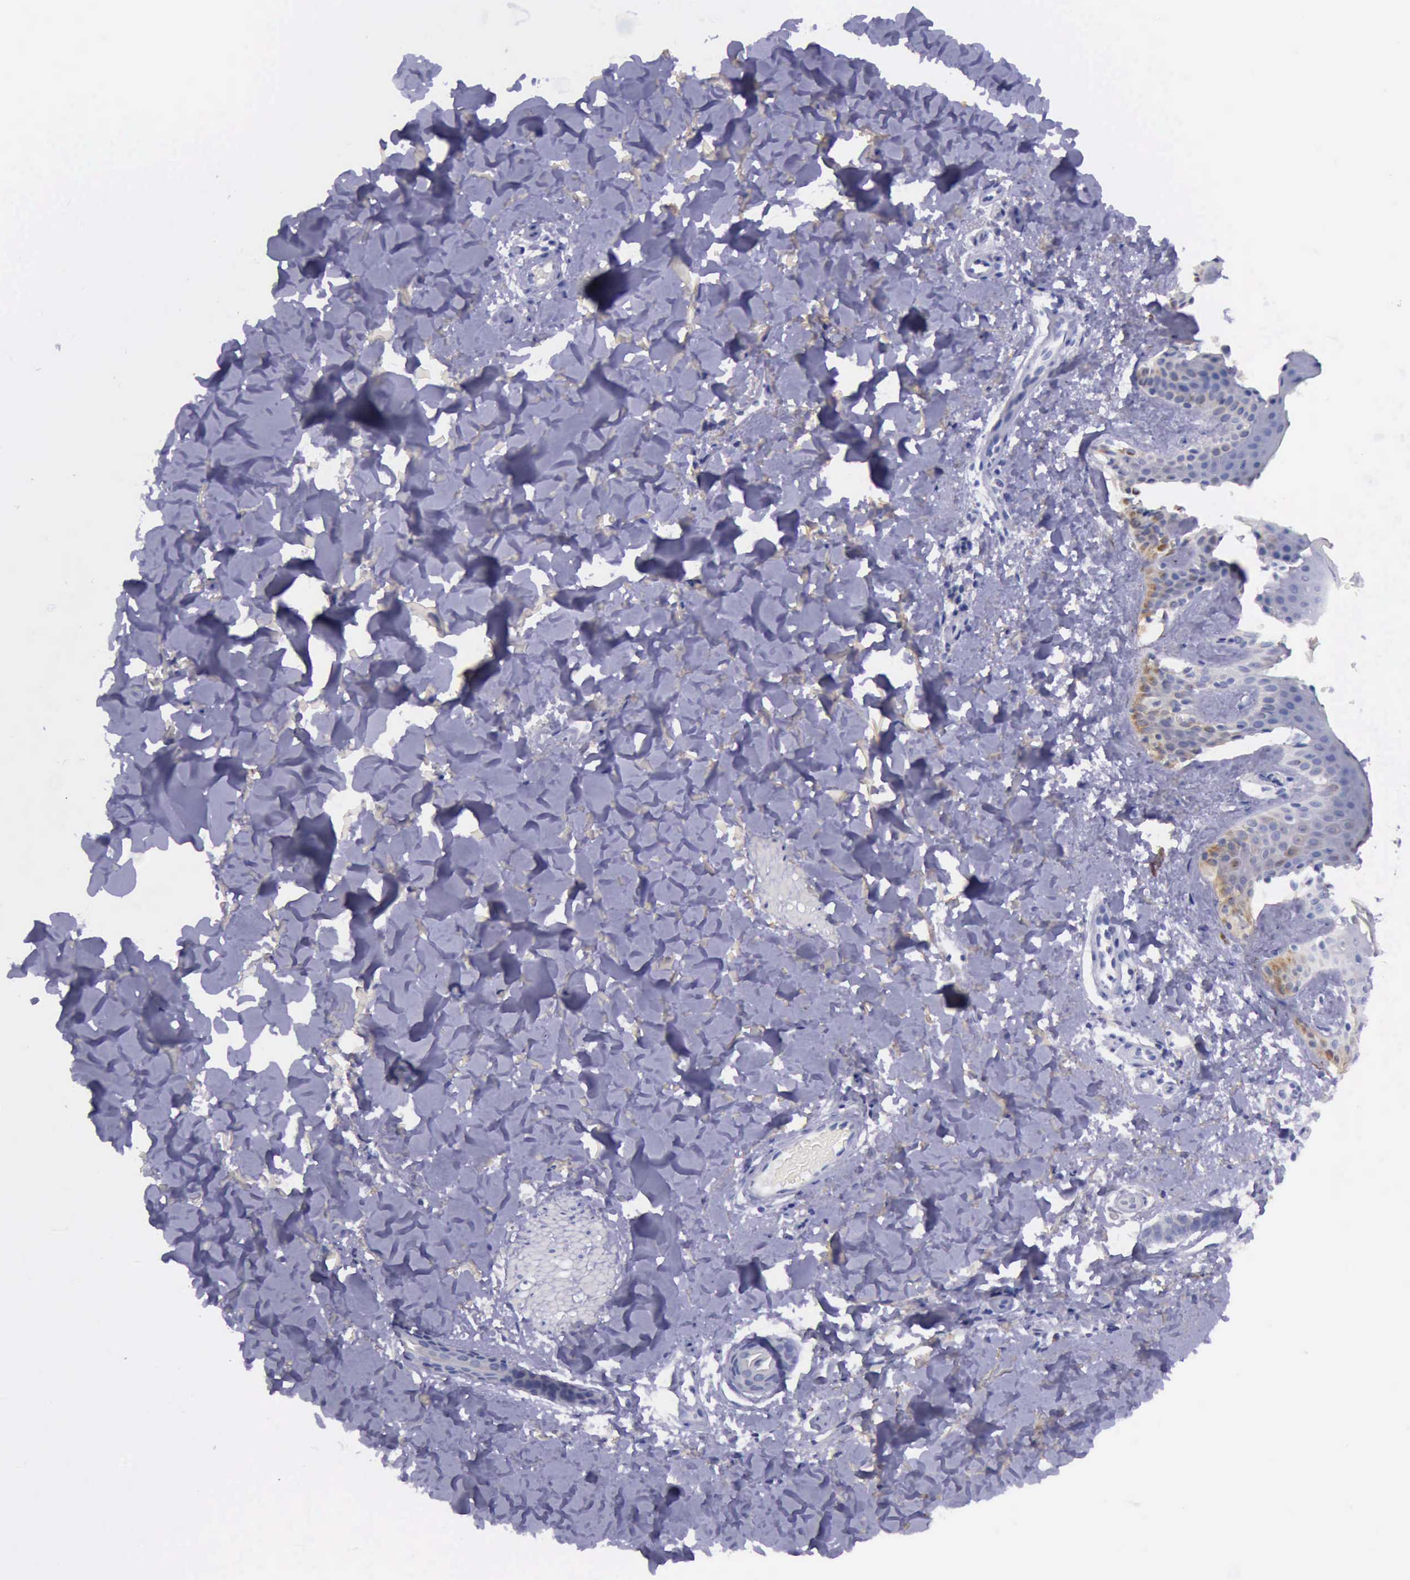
{"staining": {"intensity": "negative", "quantity": "none", "location": "none"}, "tissue": "skin", "cell_type": "Fibroblasts", "image_type": "normal", "snomed": [{"axis": "morphology", "description": "Normal tissue, NOS"}, {"axis": "topography", "description": "Skin"}], "caption": "Immunohistochemistry (IHC) histopathology image of unremarkable human skin stained for a protein (brown), which shows no staining in fibroblasts. The staining is performed using DAB (3,3'-diaminobenzidine) brown chromogen with nuclei counter-stained in using hematoxylin.", "gene": "GLA", "patient": {"sex": "male", "age": 32}}